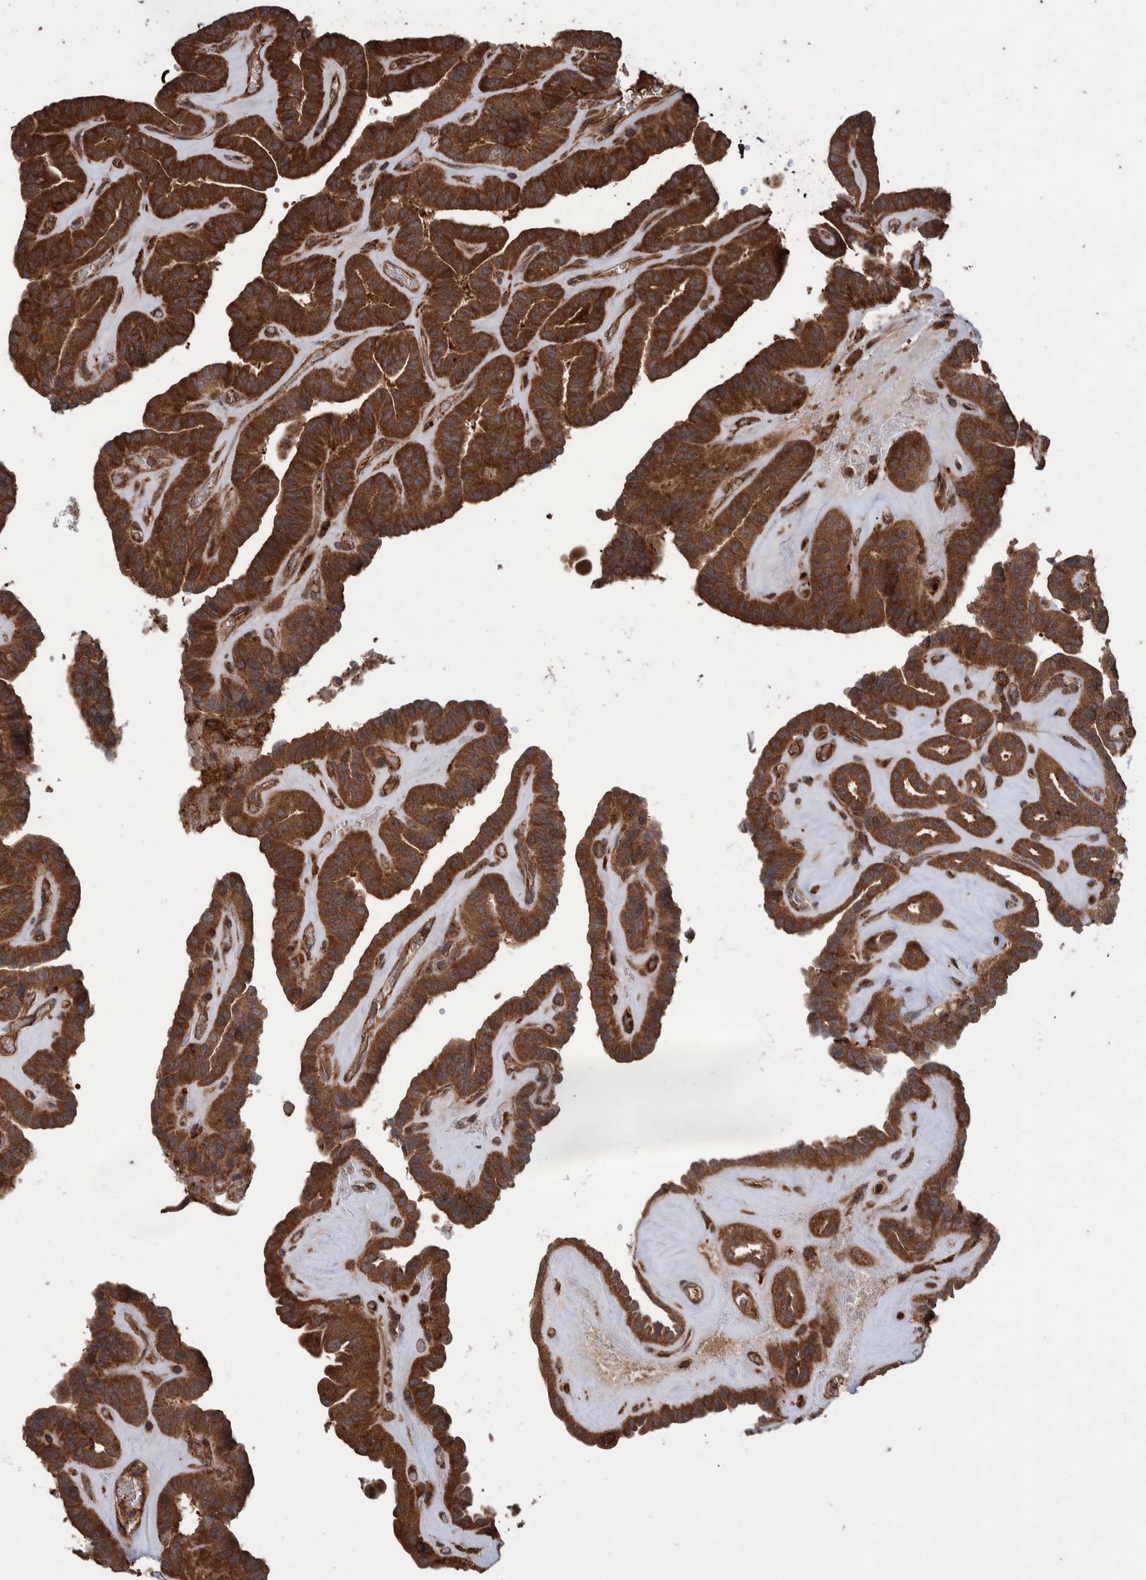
{"staining": {"intensity": "strong", "quantity": ">75%", "location": "cytoplasmic/membranous"}, "tissue": "thyroid cancer", "cell_type": "Tumor cells", "image_type": "cancer", "snomed": [{"axis": "morphology", "description": "Papillary adenocarcinoma, NOS"}, {"axis": "topography", "description": "Thyroid gland"}], "caption": "Immunohistochemical staining of papillary adenocarcinoma (thyroid) shows high levels of strong cytoplasmic/membranous protein positivity in approximately >75% of tumor cells.", "gene": "VBP1", "patient": {"sex": "male", "age": 77}}